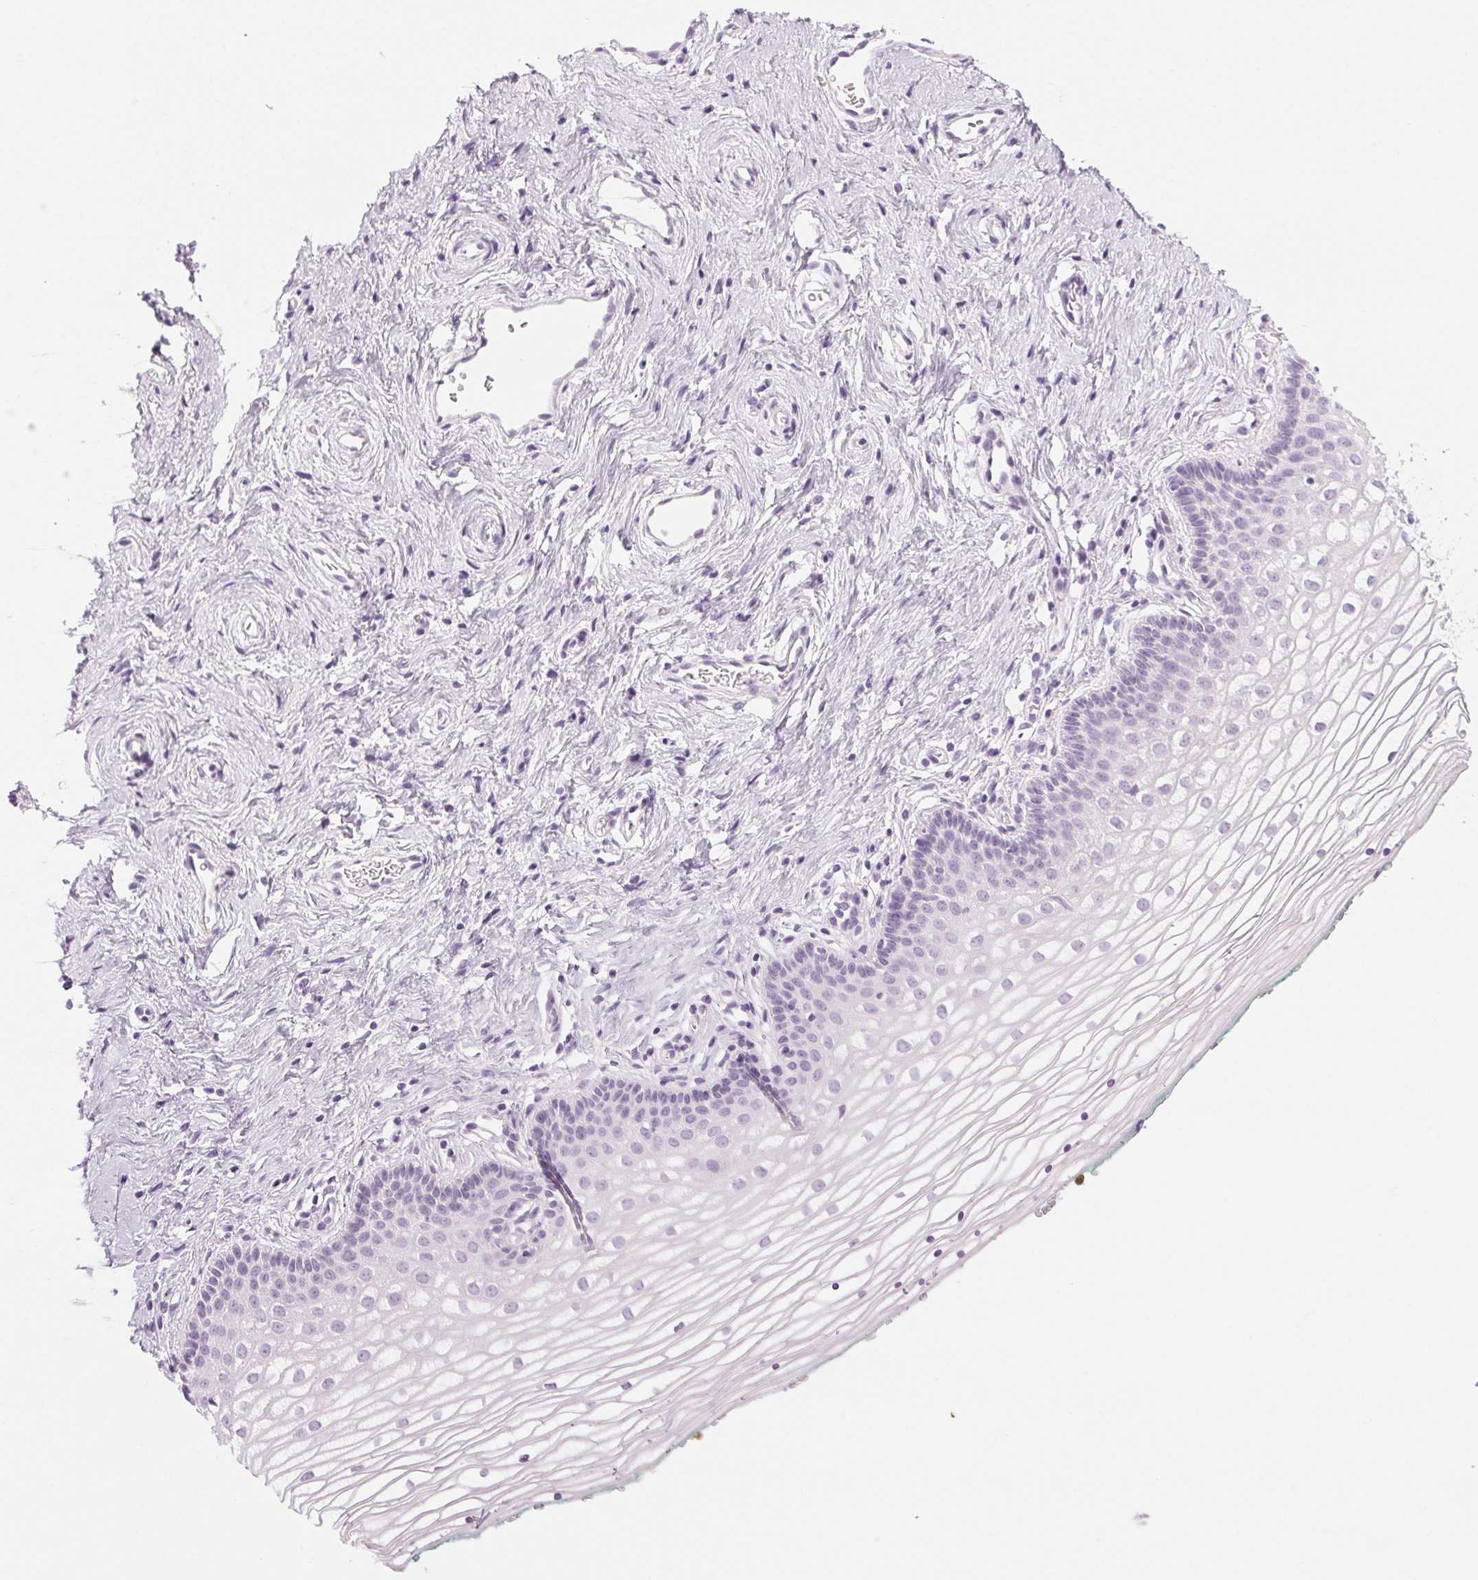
{"staining": {"intensity": "negative", "quantity": "none", "location": "none"}, "tissue": "vagina", "cell_type": "Squamous epithelial cells", "image_type": "normal", "snomed": [{"axis": "morphology", "description": "Normal tissue, NOS"}, {"axis": "topography", "description": "Vagina"}], "caption": "Immunohistochemistry (IHC) histopathology image of benign human vagina stained for a protein (brown), which displays no staining in squamous epithelial cells. Nuclei are stained in blue.", "gene": "MPO", "patient": {"sex": "female", "age": 36}}